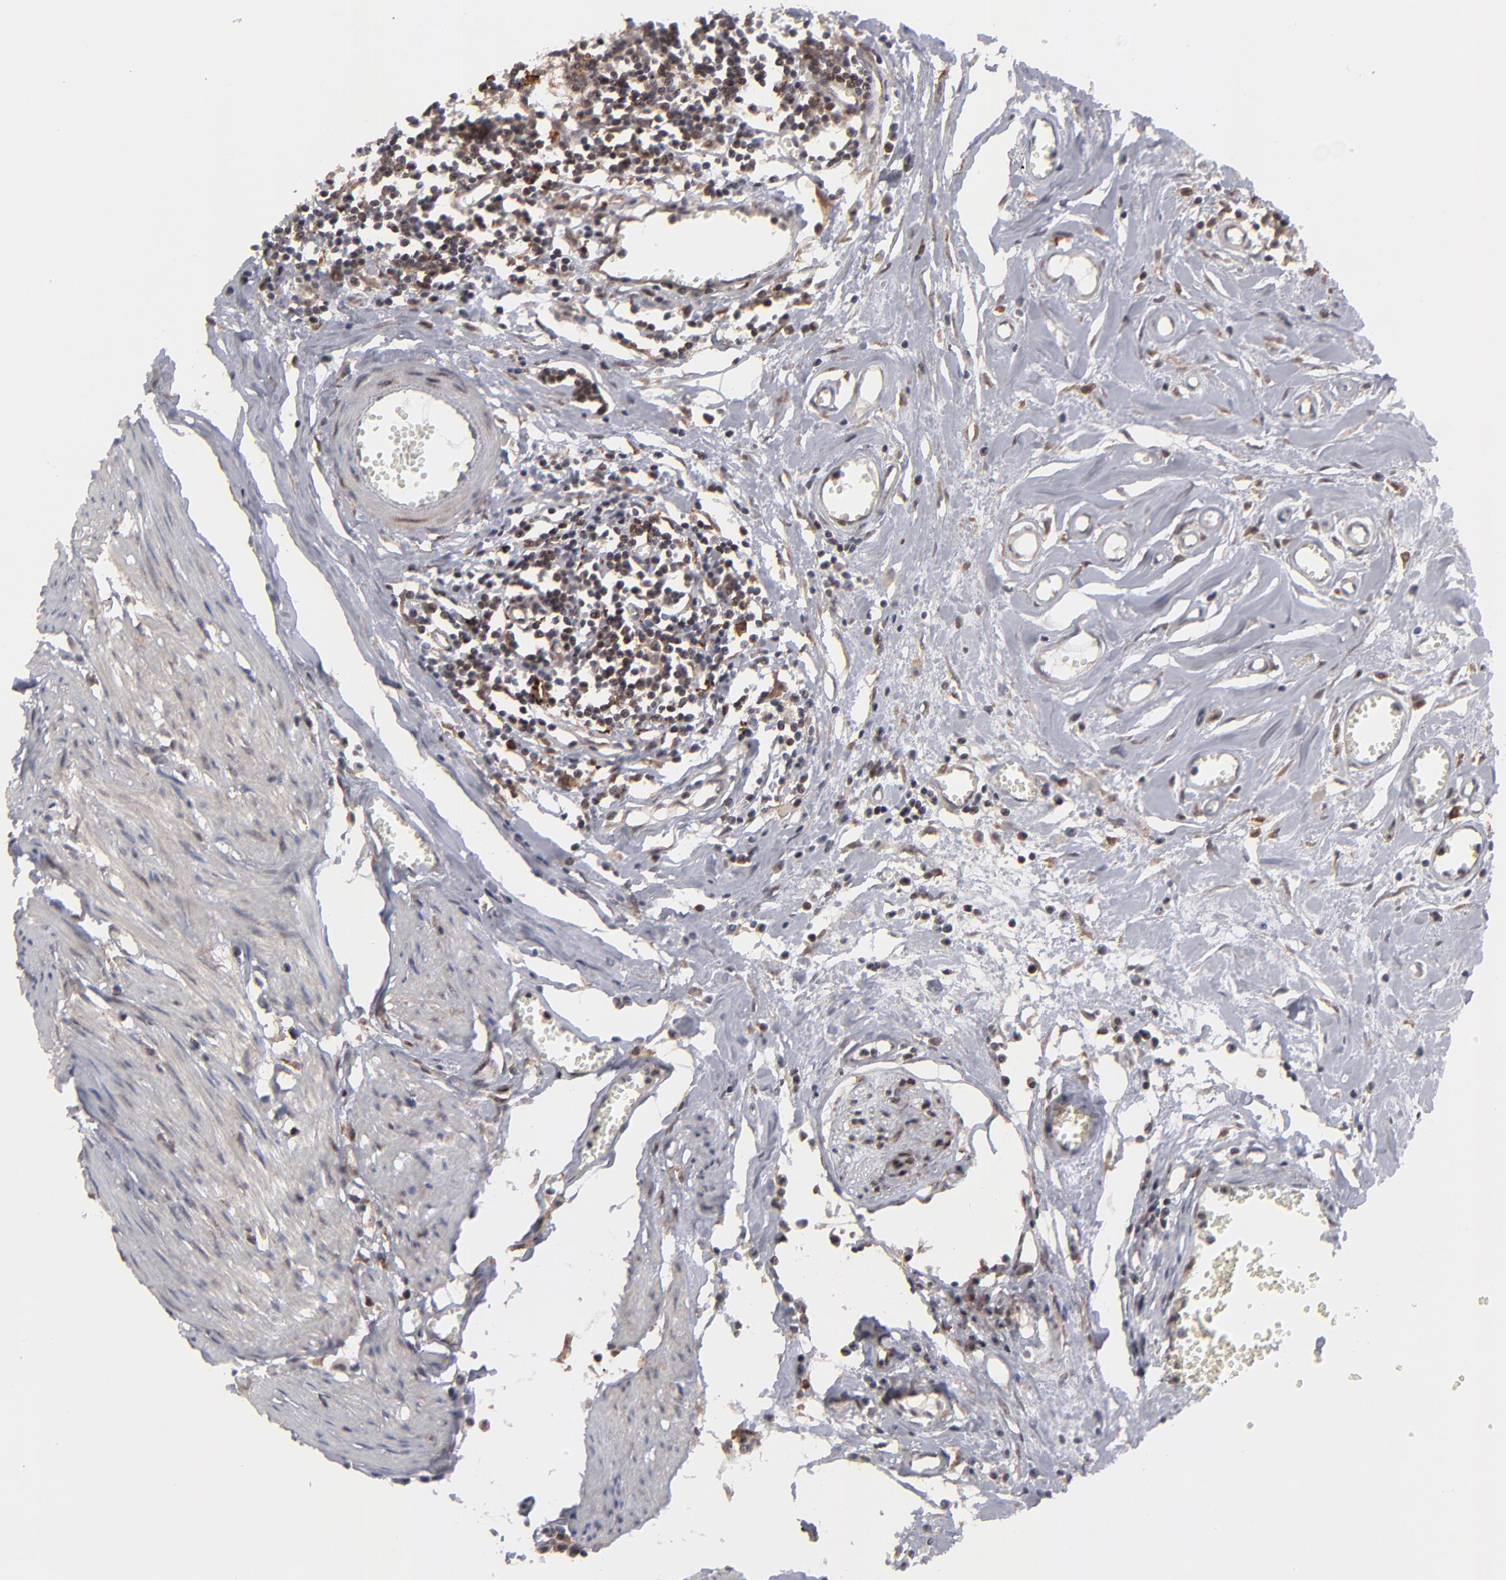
{"staining": {"intensity": "moderate", "quantity": ">75%", "location": "cytoplasmic/membranous,nuclear"}, "tissue": "urothelial cancer", "cell_type": "Tumor cells", "image_type": "cancer", "snomed": [{"axis": "morphology", "description": "Urothelial carcinoma, High grade"}, {"axis": "topography", "description": "Urinary bladder"}], "caption": "Urothelial cancer stained with a protein marker shows moderate staining in tumor cells.", "gene": "RGS6", "patient": {"sex": "male", "age": 54}}